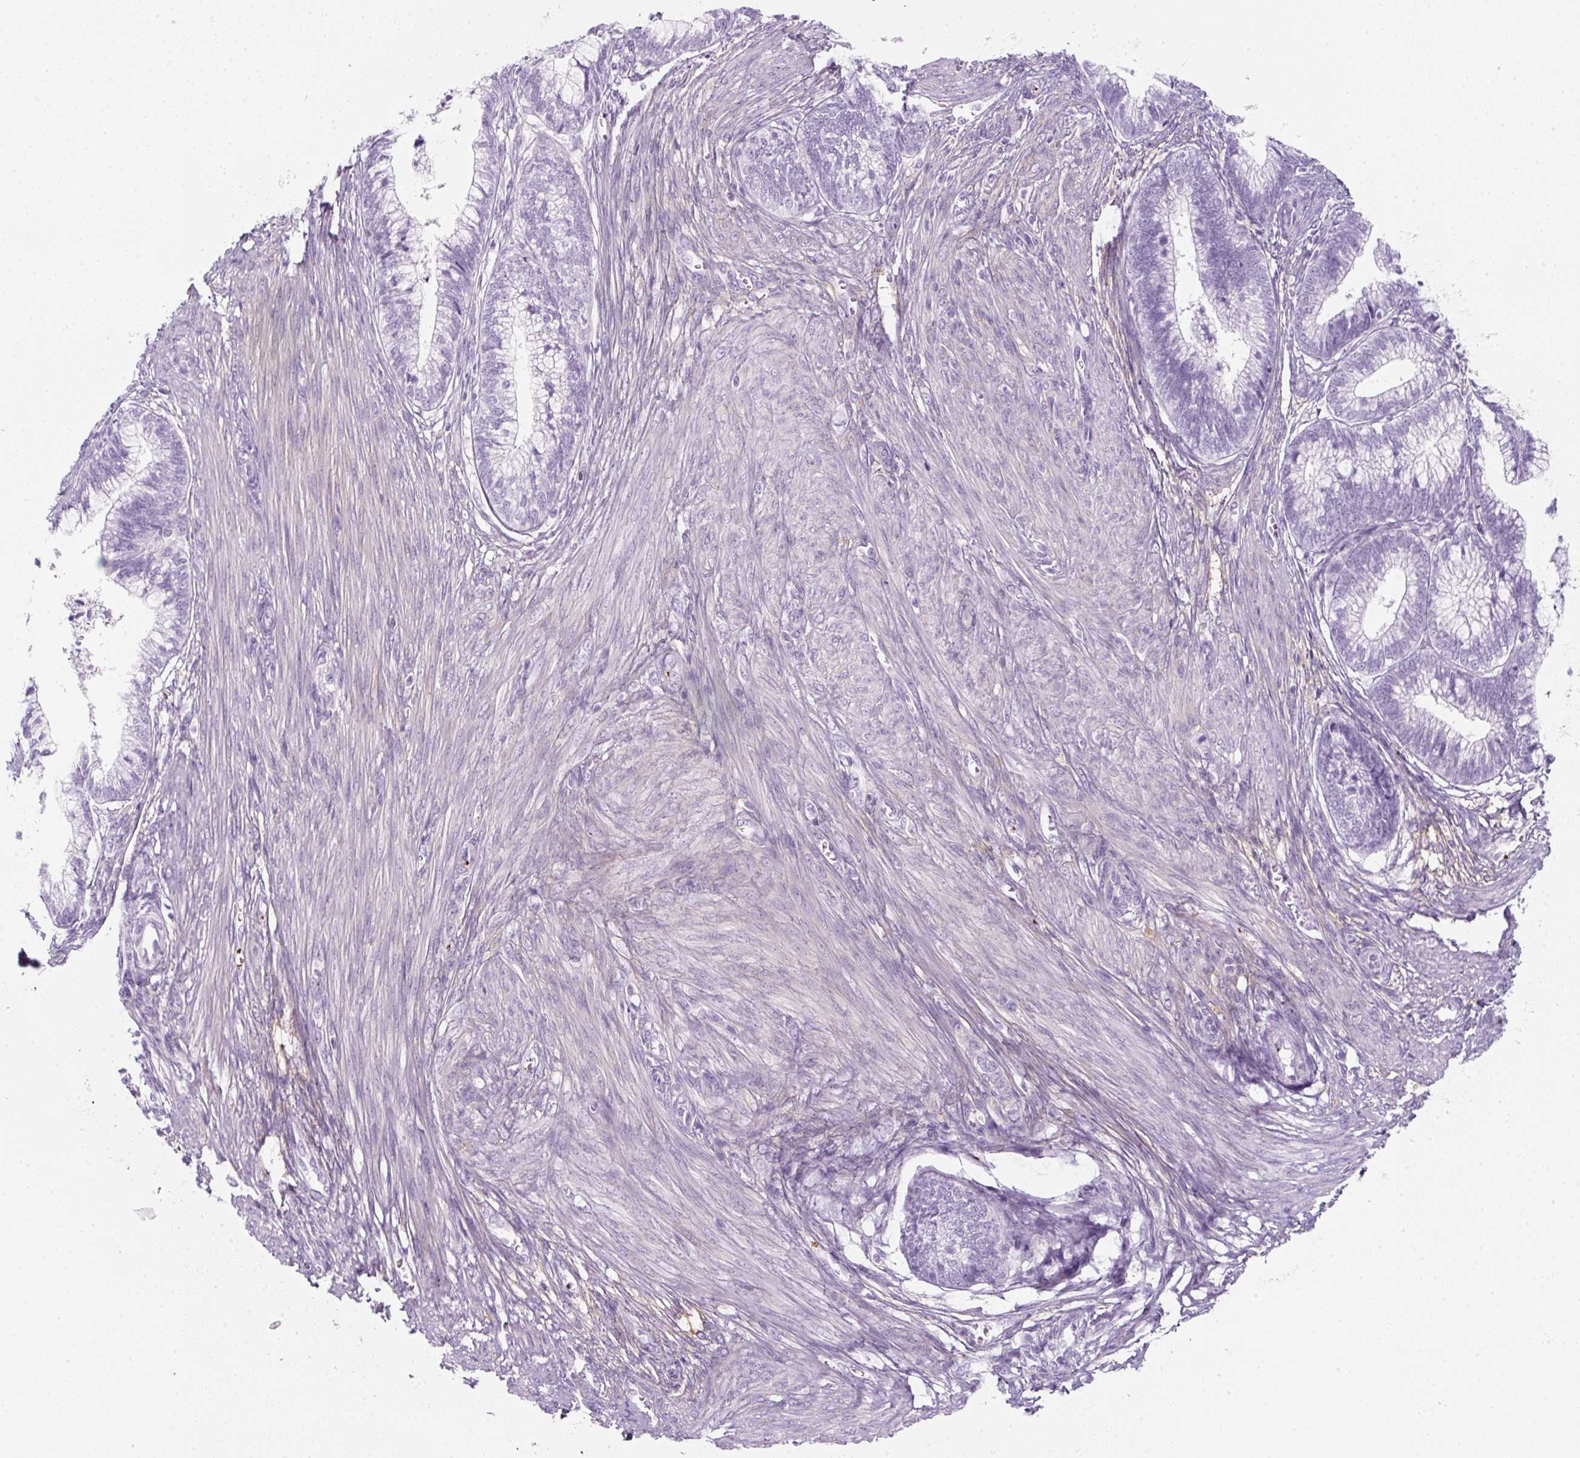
{"staining": {"intensity": "negative", "quantity": "none", "location": "none"}, "tissue": "cervical cancer", "cell_type": "Tumor cells", "image_type": "cancer", "snomed": [{"axis": "morphology", "description": "Adenocarcinoma, NOS"}, {"axis": "topography", "description": "Cervix"}], "caption": "Tumor cells show no significant positivity in cervical cancer (adenocarcinoma).", "gene": "PF4V1", "patient": {"sex": "female", "age": 44}}